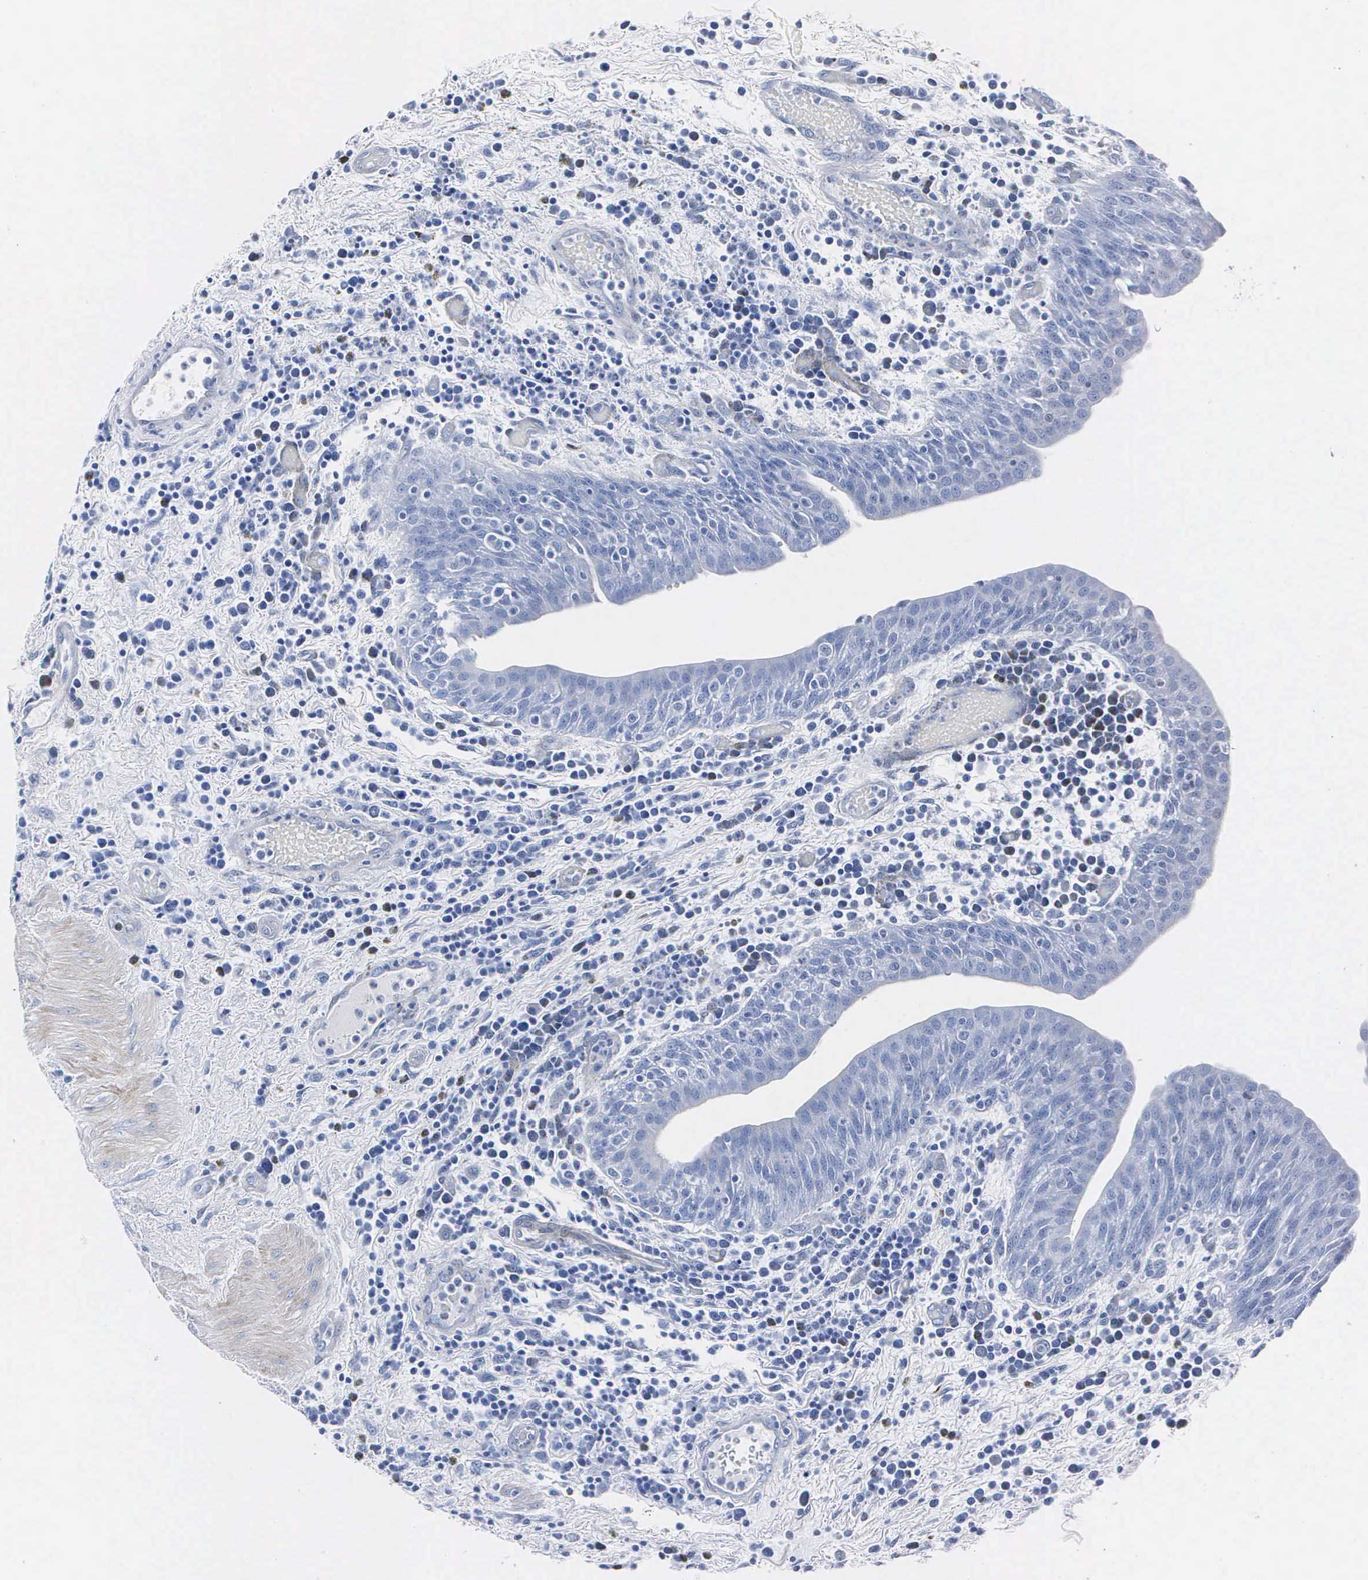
{"staining": {"intensity": "negative", "quantity": "none", "location": "none"}, "tissue": "urinary bladder", "cell_type": "Urothelial cells", "image_type": "normal", "snomed": [{"axis": "morphology", "description": "Normal tissue, NOS"}, {"axis": "topography", "description": "Urinary bladder"}], "caption": "A high-resolution photomicrograph shows IHC staining of normal urinary bladder, which displays no significant staining in urothelial cells. (DAB IHC with hematoxylin counter stain).", "gene": "ENO2", "patient": {"sex": "female", "age": 84}}